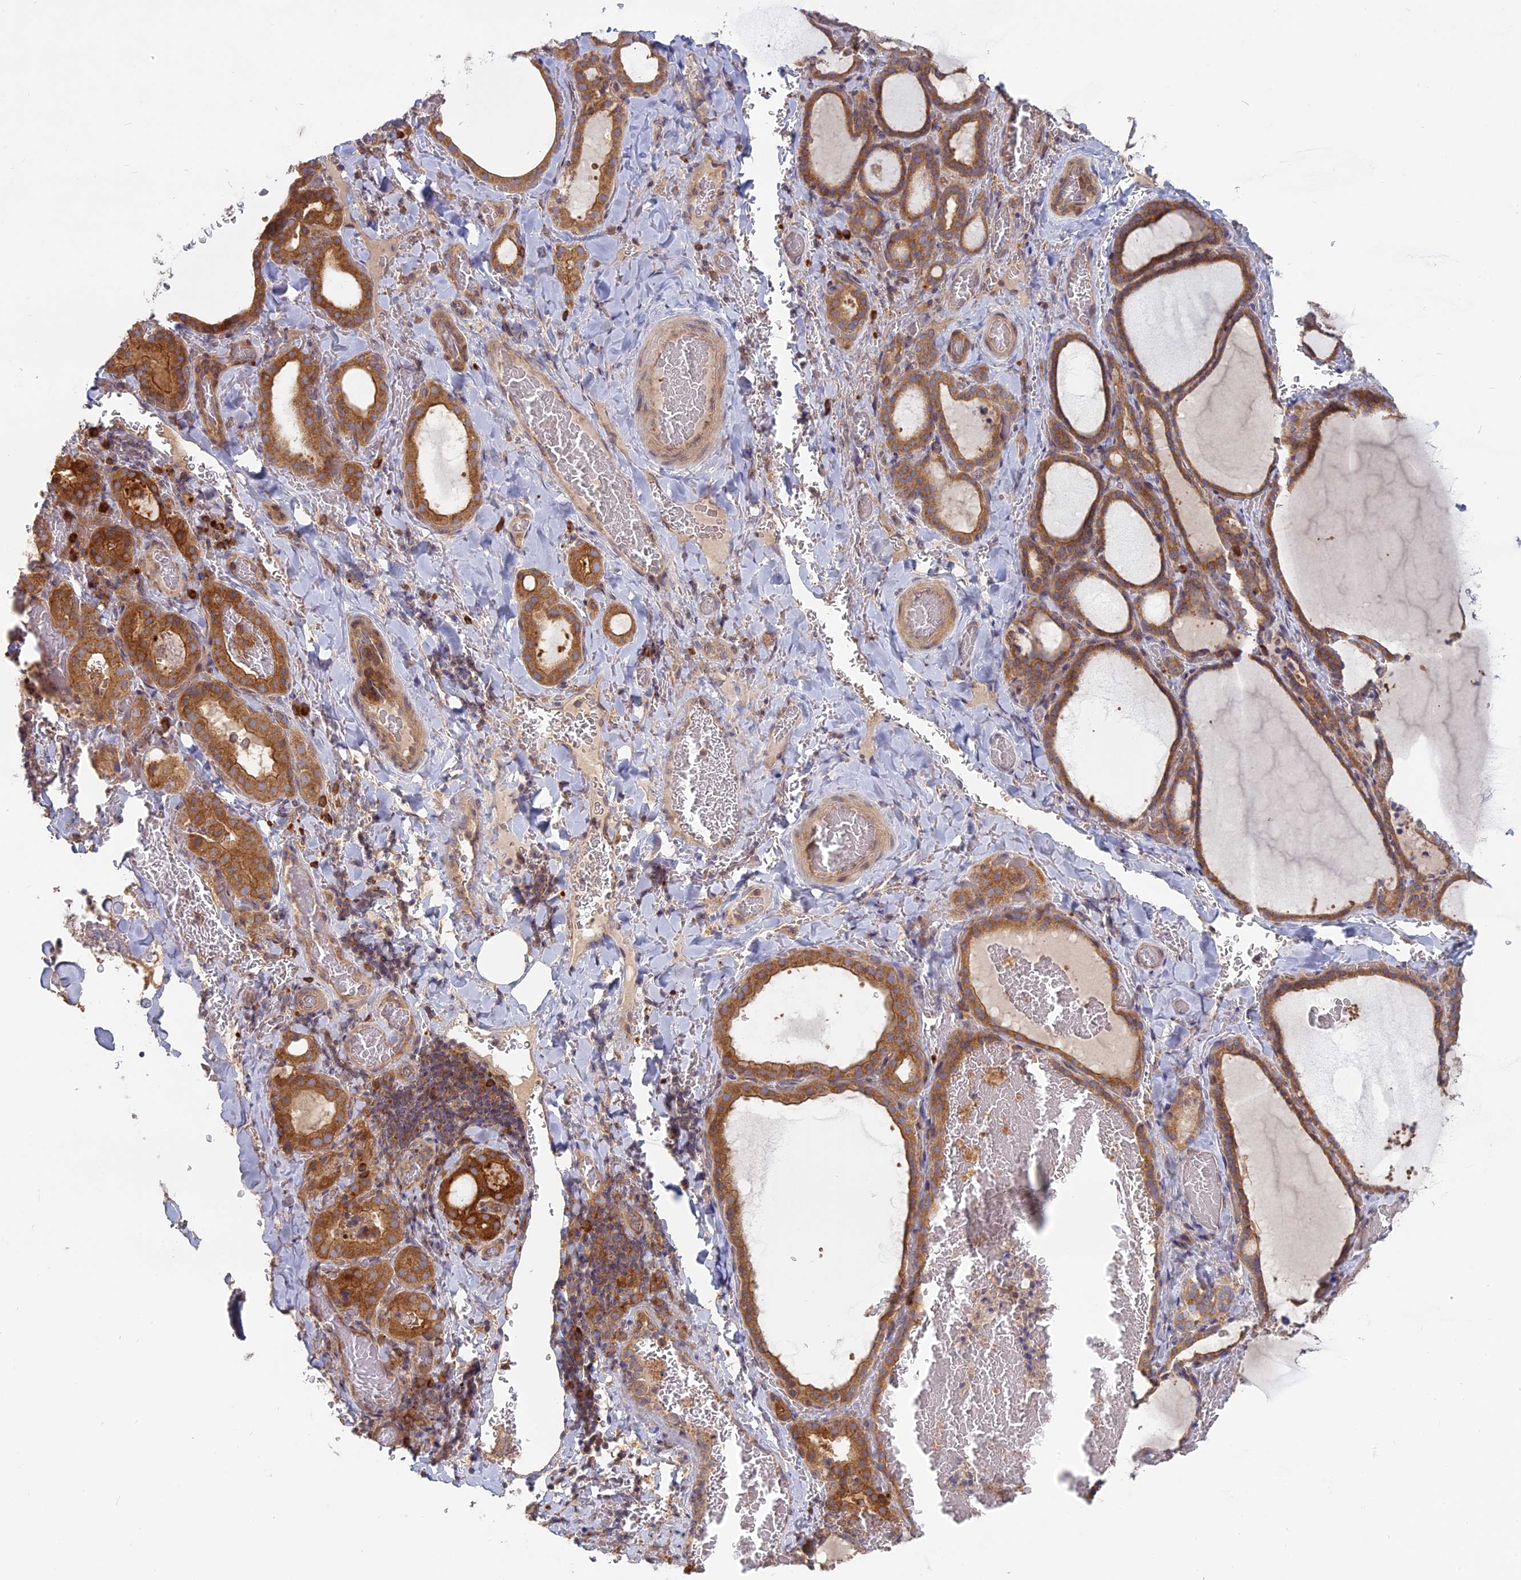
{"staining": {"intensity": "moderate", "quantity": ">75%", "location": "cytoplasmic/membranous"}, "tissue": "thyroid gland", "cell_type": "Glandular cells", "image_type": "normal", "snomed": [{"axis": "morphology", "description": "Normal tissue, NOS"}, {"axis": "topography", "description": "Thyroid gland"}], "caption": "Benign thyroid gland exhibits moderate cytoplasmic/membranous staining in about >75% of glandular cells, visualized by immunohistochemistry.", "gene": "TMEM208", "patient": {"sex": "female", "age": 39}}